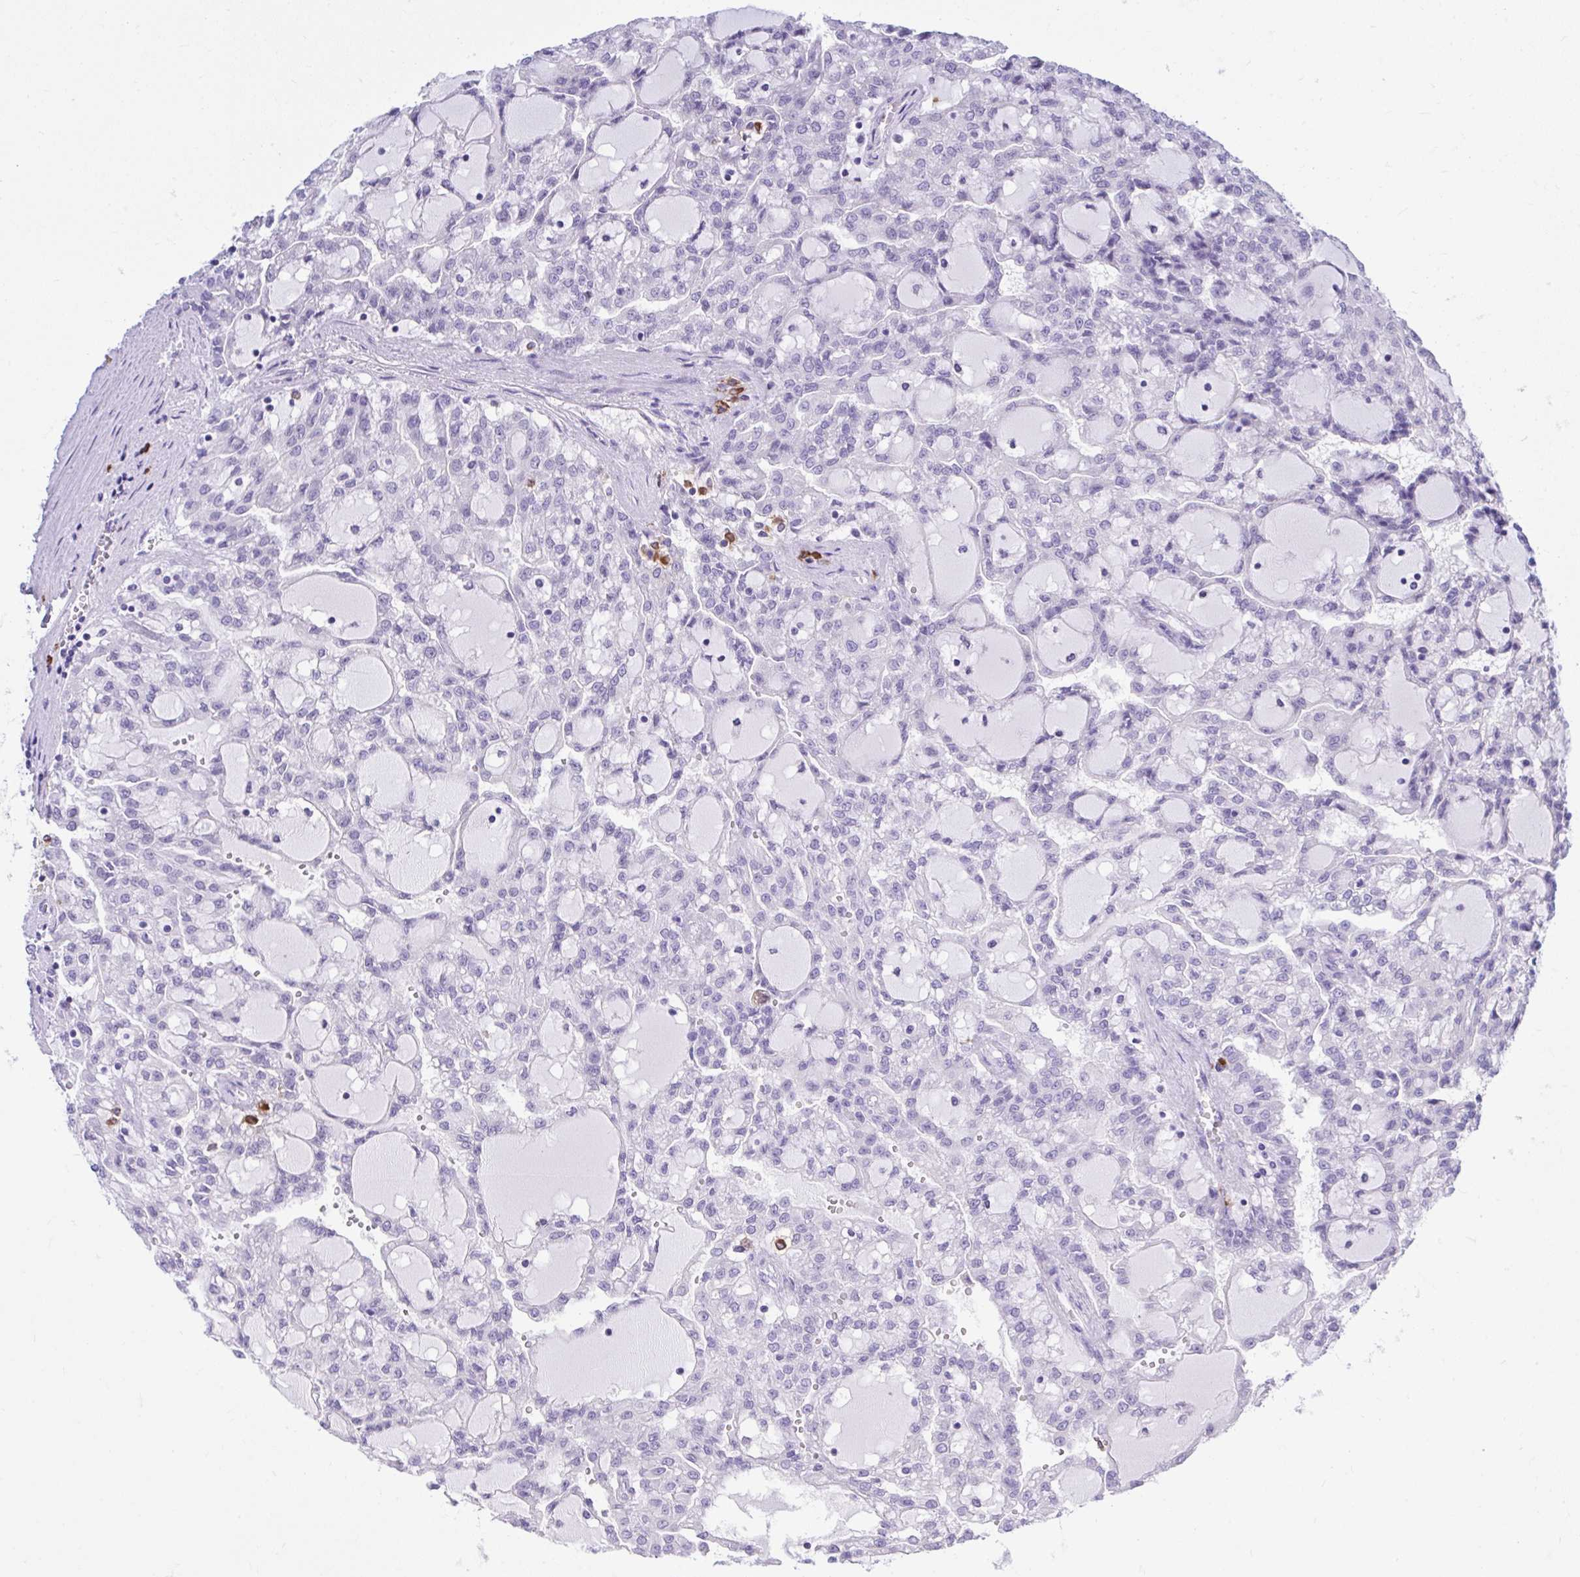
{"staining": {"intensity": "negative", "quantity": "none", "location": "none"}, "tissue": "renal cancer", "cell_type": "Tumor cells", "image_type": "cancer", "snomed": [{"axis": "morphology", "description": "Adenocarcinoma, NOS"}, {"axis": "topography", "description": "Kidney"}], "caption": "Immunohistochemistry (IHC) of human renal cancer exhibits no expression in tumor cells.", "gene": "PSD", "patient": {"sex": "male", "age": 63}}